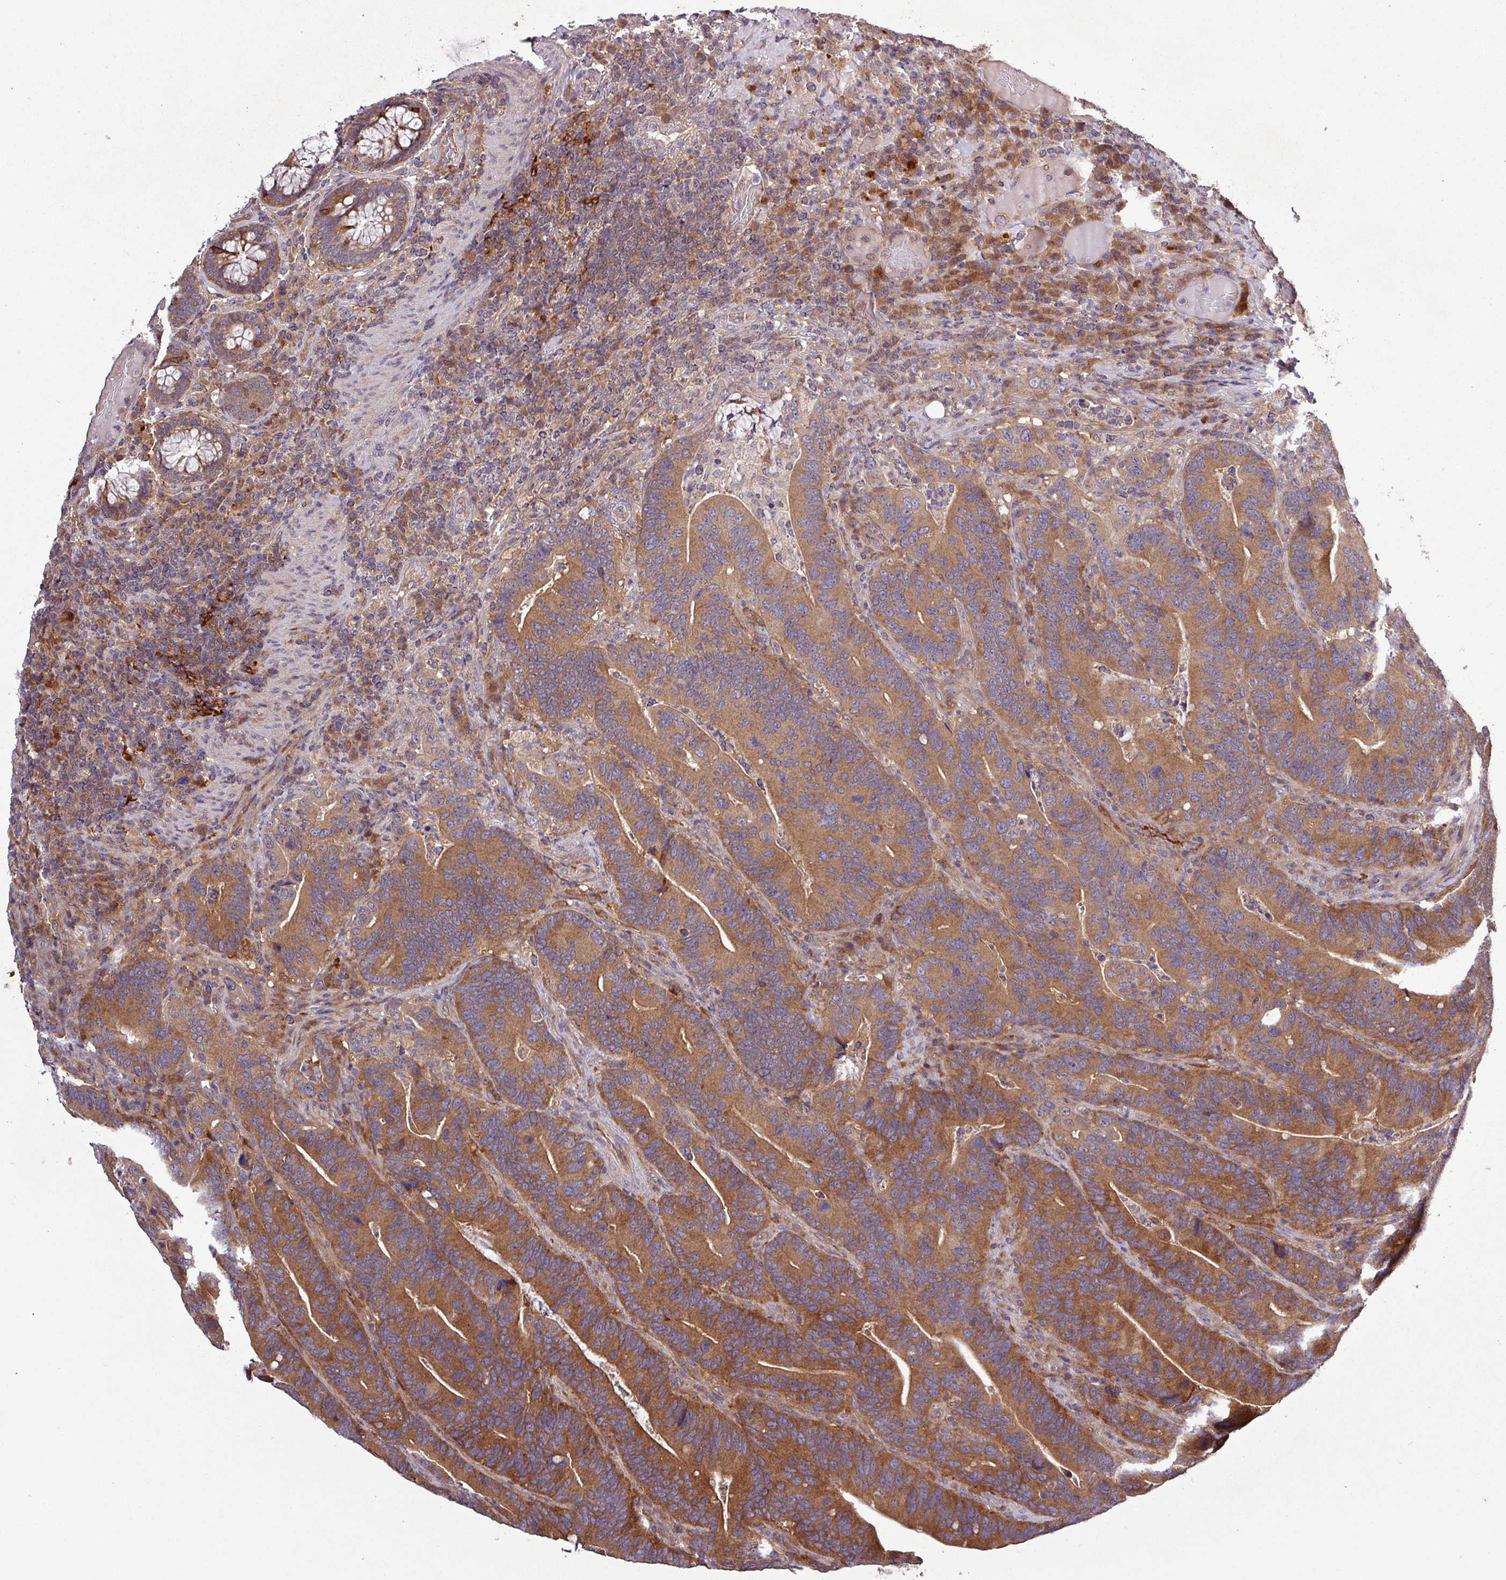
{"staining": {"intensity": "strong", "quantity": ">75%", "location": "cytoplasmic/membranous"}, "tissue": "colorectal cancer", "cell_type": "Tumor cells", "image_type": "cancer", "snomed": [{"axis": "morphology", "description": "Adenocarcinoma, NOS"}, {"axis": "topography", "description": "Colon"}], "caption": "High-magnification brightfield microscopy of adenocarcinoma (colorectal) stained with DAB (brown) and counterstained with hematoxylin (blue). tumor cells exhibit strong cytoplasmic/membranous positivity is seen in approximately>75% of cells. Nuclei are stained in blue.", "gene": "SIRPB2", "patient": {"sex": "female", "age": 66}}